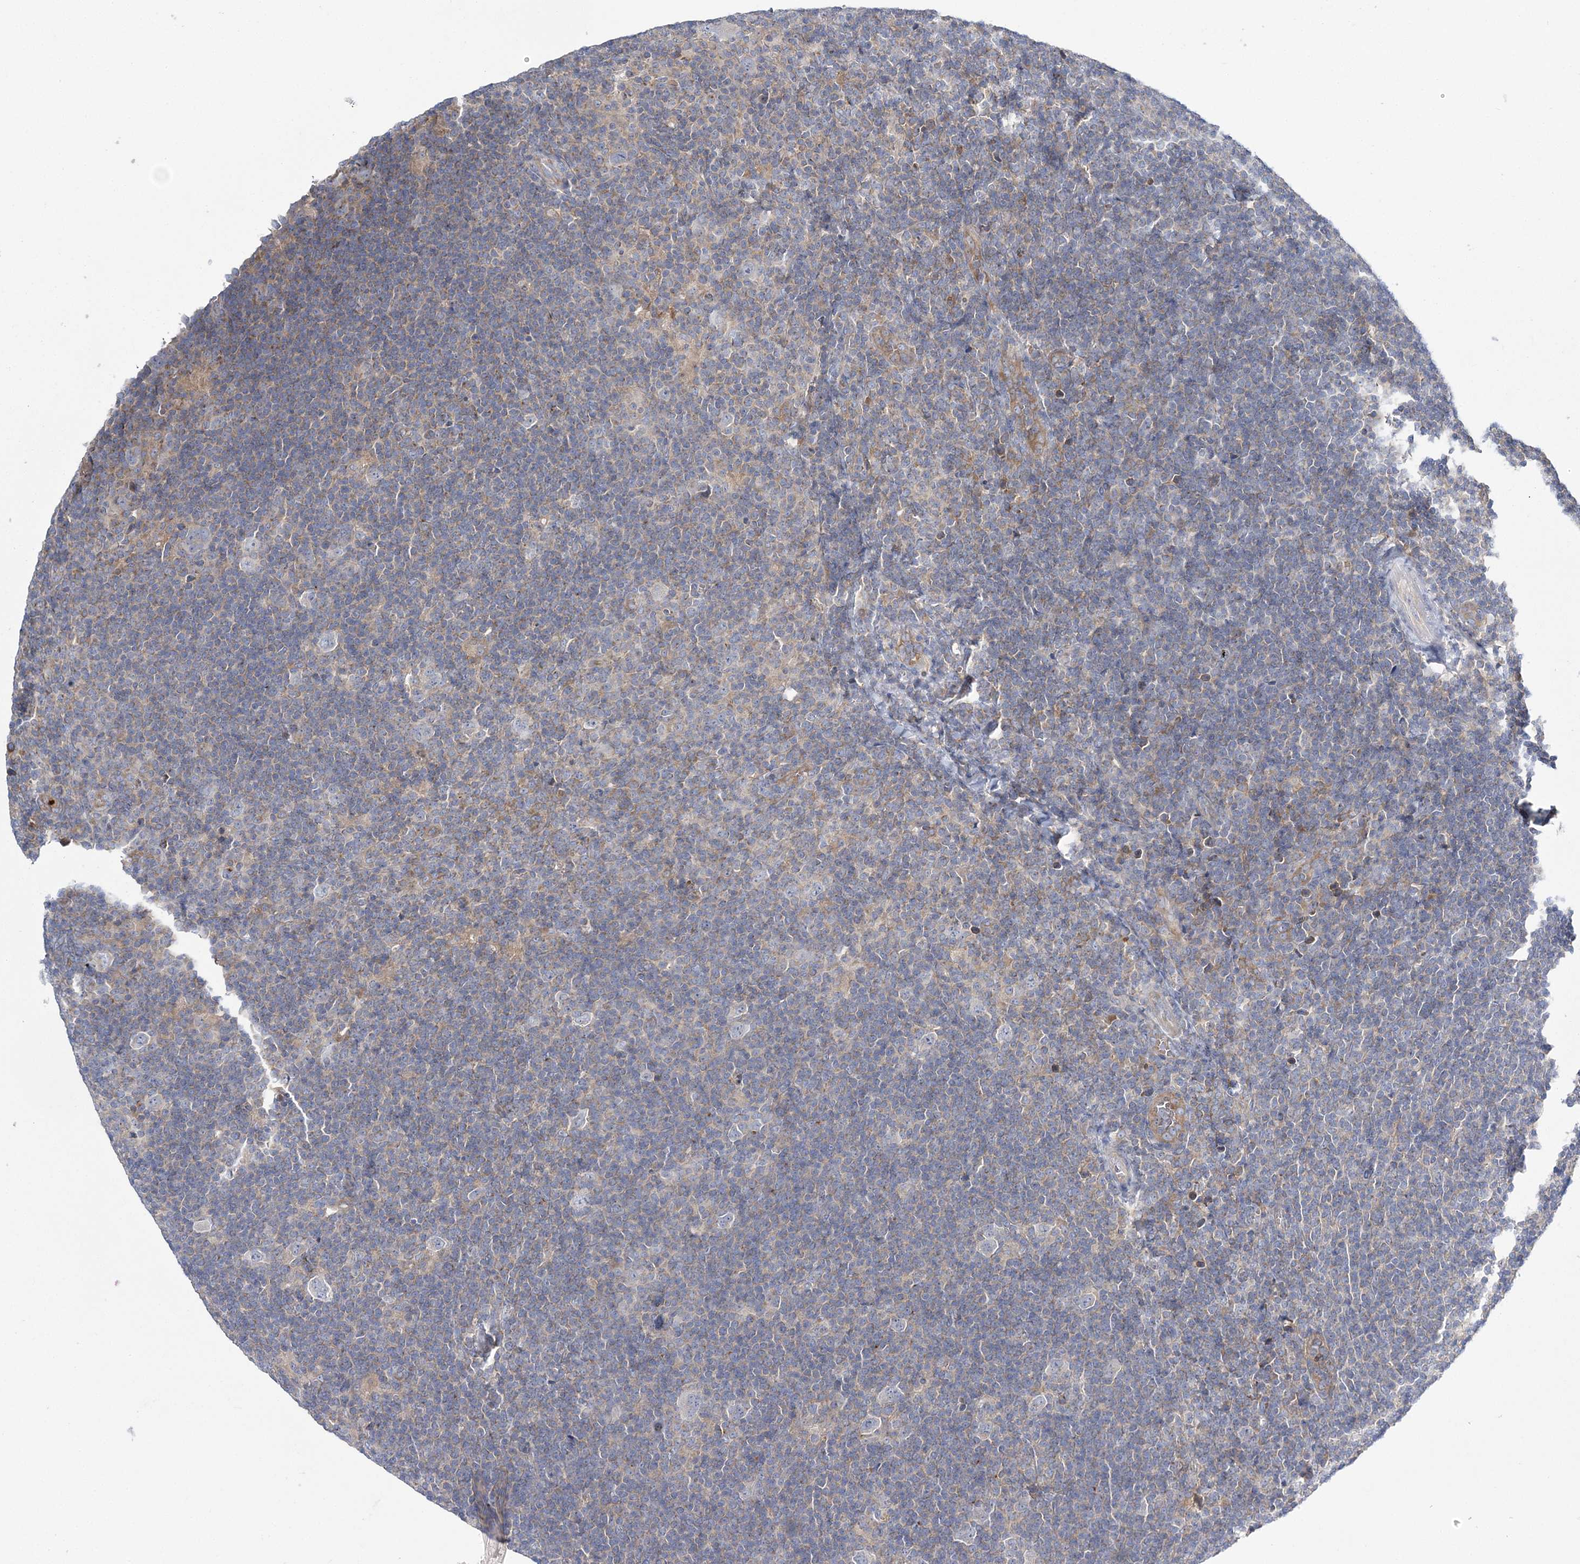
{"staining": {"intensity": "negative", "quantity": "none", "location": "none"}, "tissue": "lymphoma", "cell_type": "Tumor cells", "image_type": "cancer", "snomed": [{"axis": "morphology", "description": "Hodgkin's disease, NOS"}, {"axis": "topography", "description": "Lymph node"}], "caption": "Tumor cells are negative for protein expression in human Hodgkin's disease.", "gene": "ATP11B", "patient": {"sex": "female", "age": 57}}